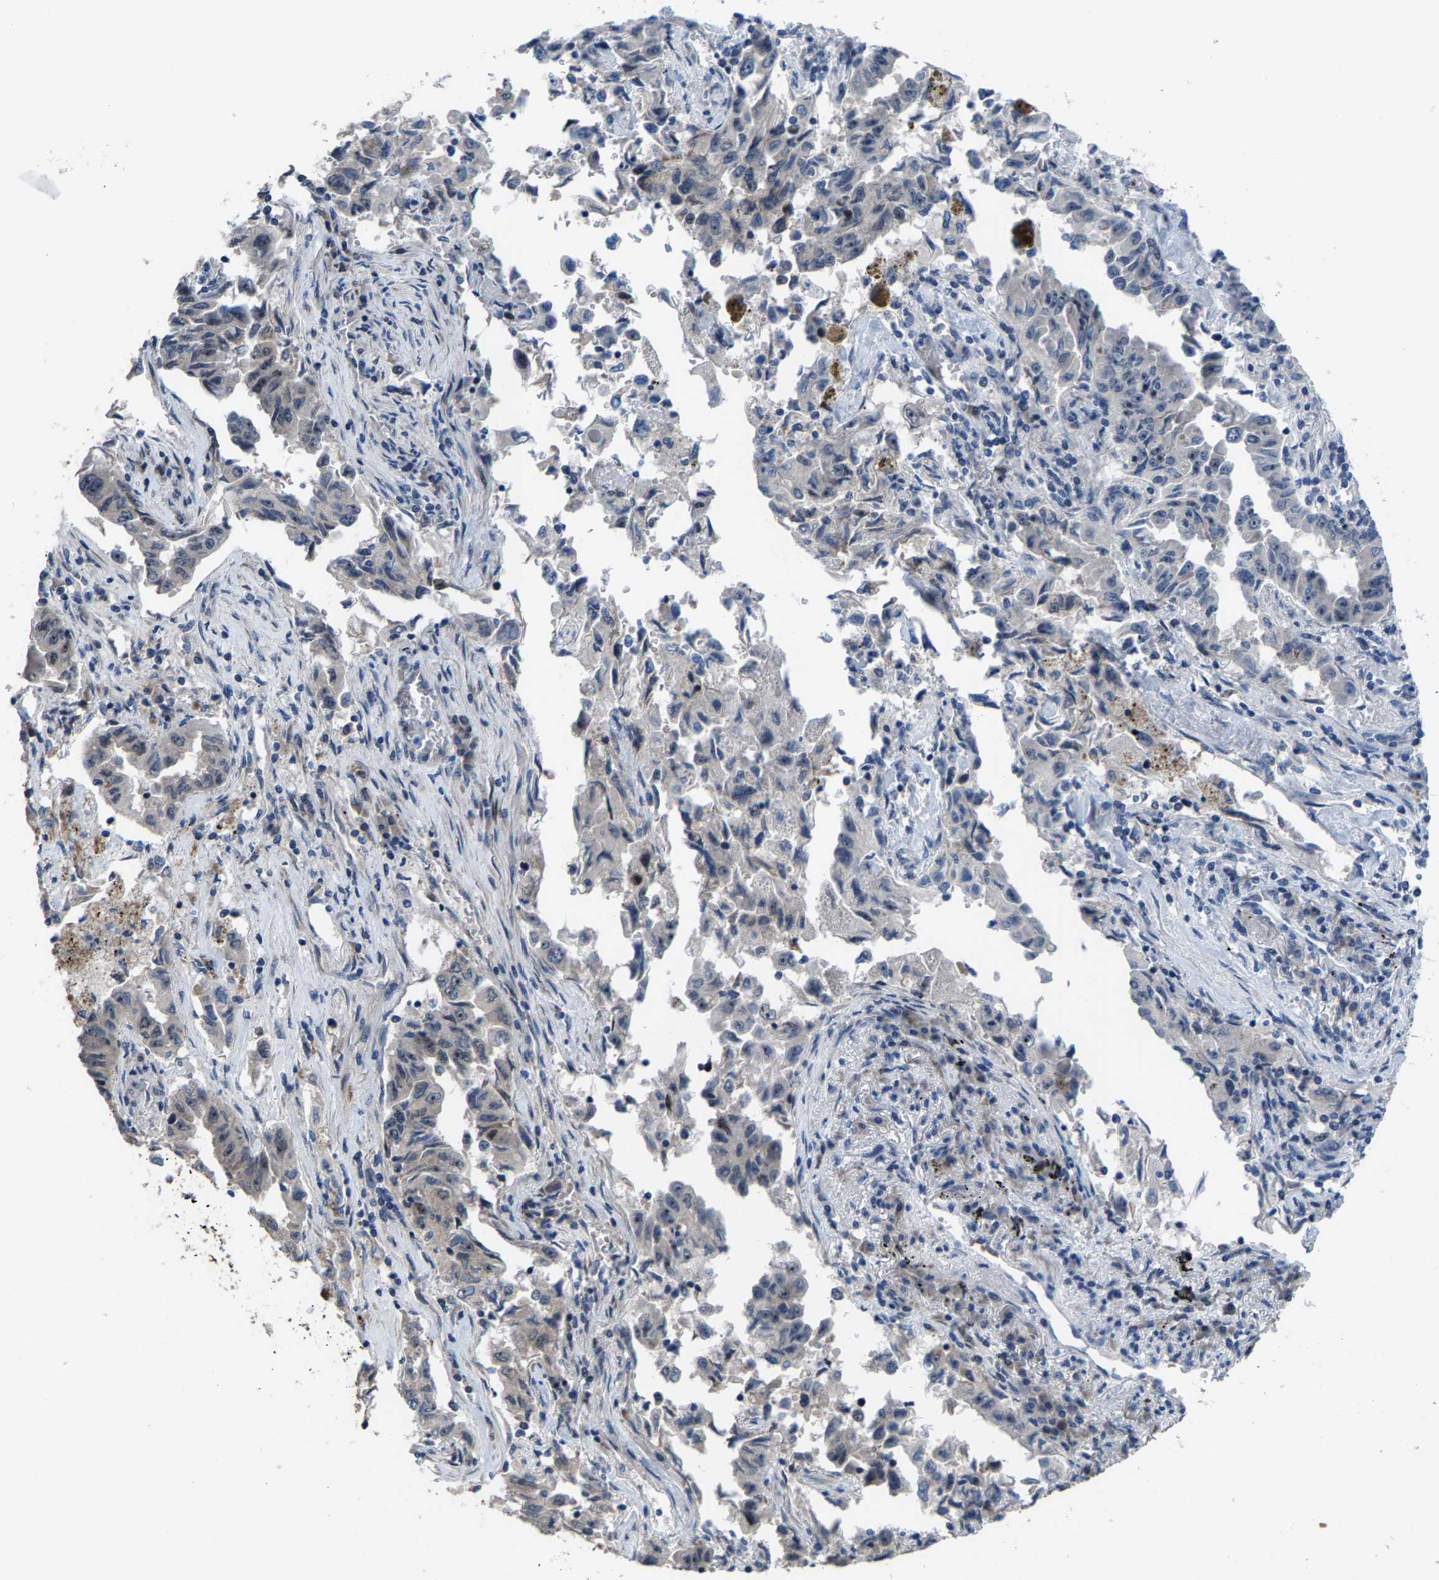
{"staining": {"intensity": "negative", "quantity": "none", "location": "none"}, "tissue": "lung cancer", "cell_type": "Tumor cells", "image_type": "cancer", "snomed": [{"axis": "morphology", "description": "Adenocarcinoma, NOS"}, {"axis": "topography", "description": "Lung"}], "caption": "The immunohistochemistry (IHC) photomicrograph has no significant expression in tumor cells of lung cancer tissue.", "gene": "HAUS6", "patient": {"sex": "female", "age": 51}}